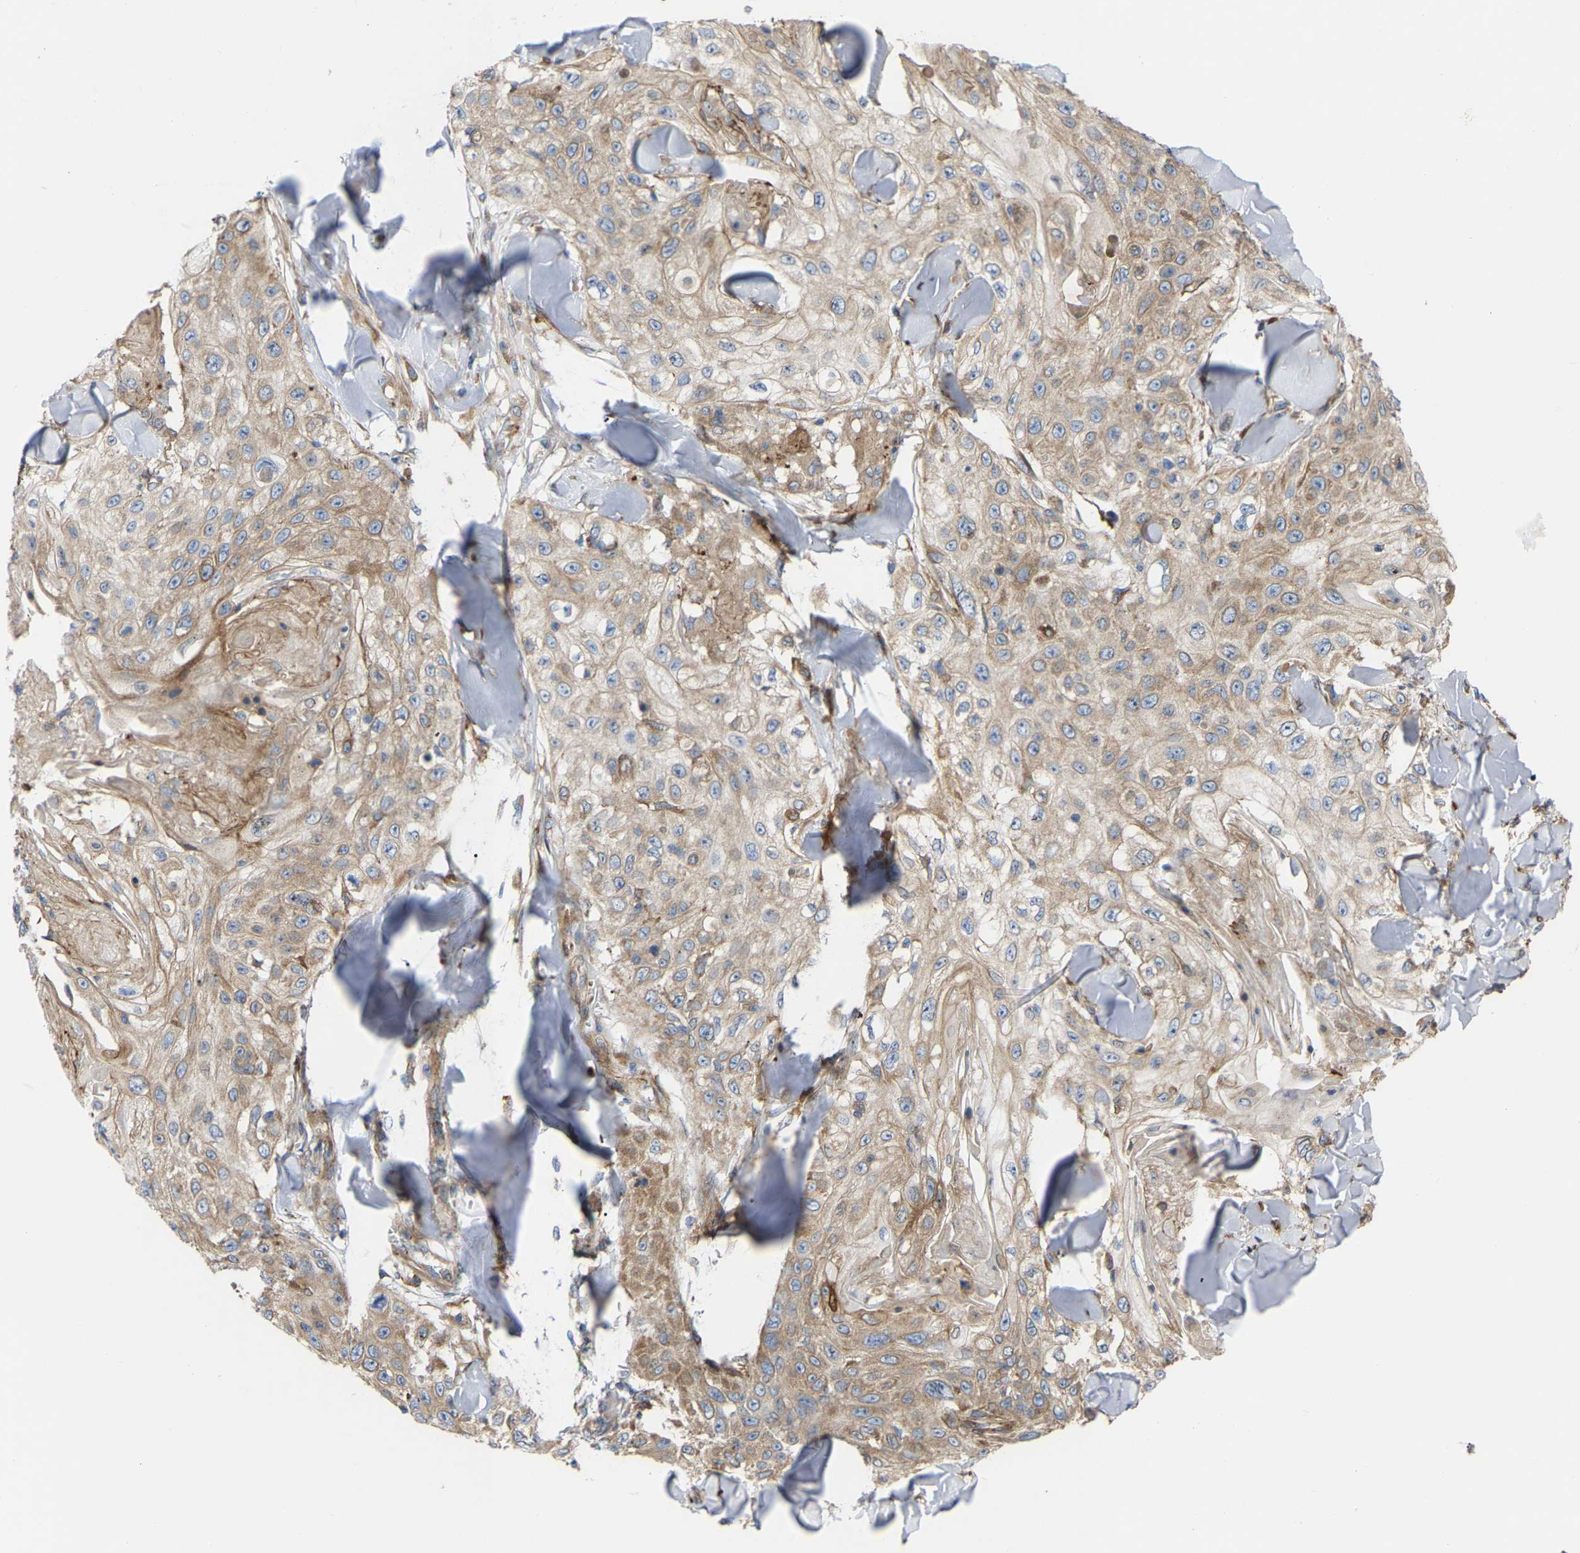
{"staining": {"intensity": "moderate", "quantity": ">75%", "location": "cytoplasmic/membranous"}, "tissue": "skin cancer", "cell_type": "Tumor cells", "image_type": "cancer", "snomed": [{"axis": "morphology", "description": "Squamous cell carcinoma, NOS"}, {"axis": "topography", "description": "Skin"}], "caption": "Human skin cancer (squamous cell carcinoma) stained with a brown dye displays moderate cytoplasmic/membranous positive staining in about >75% of tumor cells.", "gene": "TOR1B", "patient": {"sex": "male", "age": 86}}